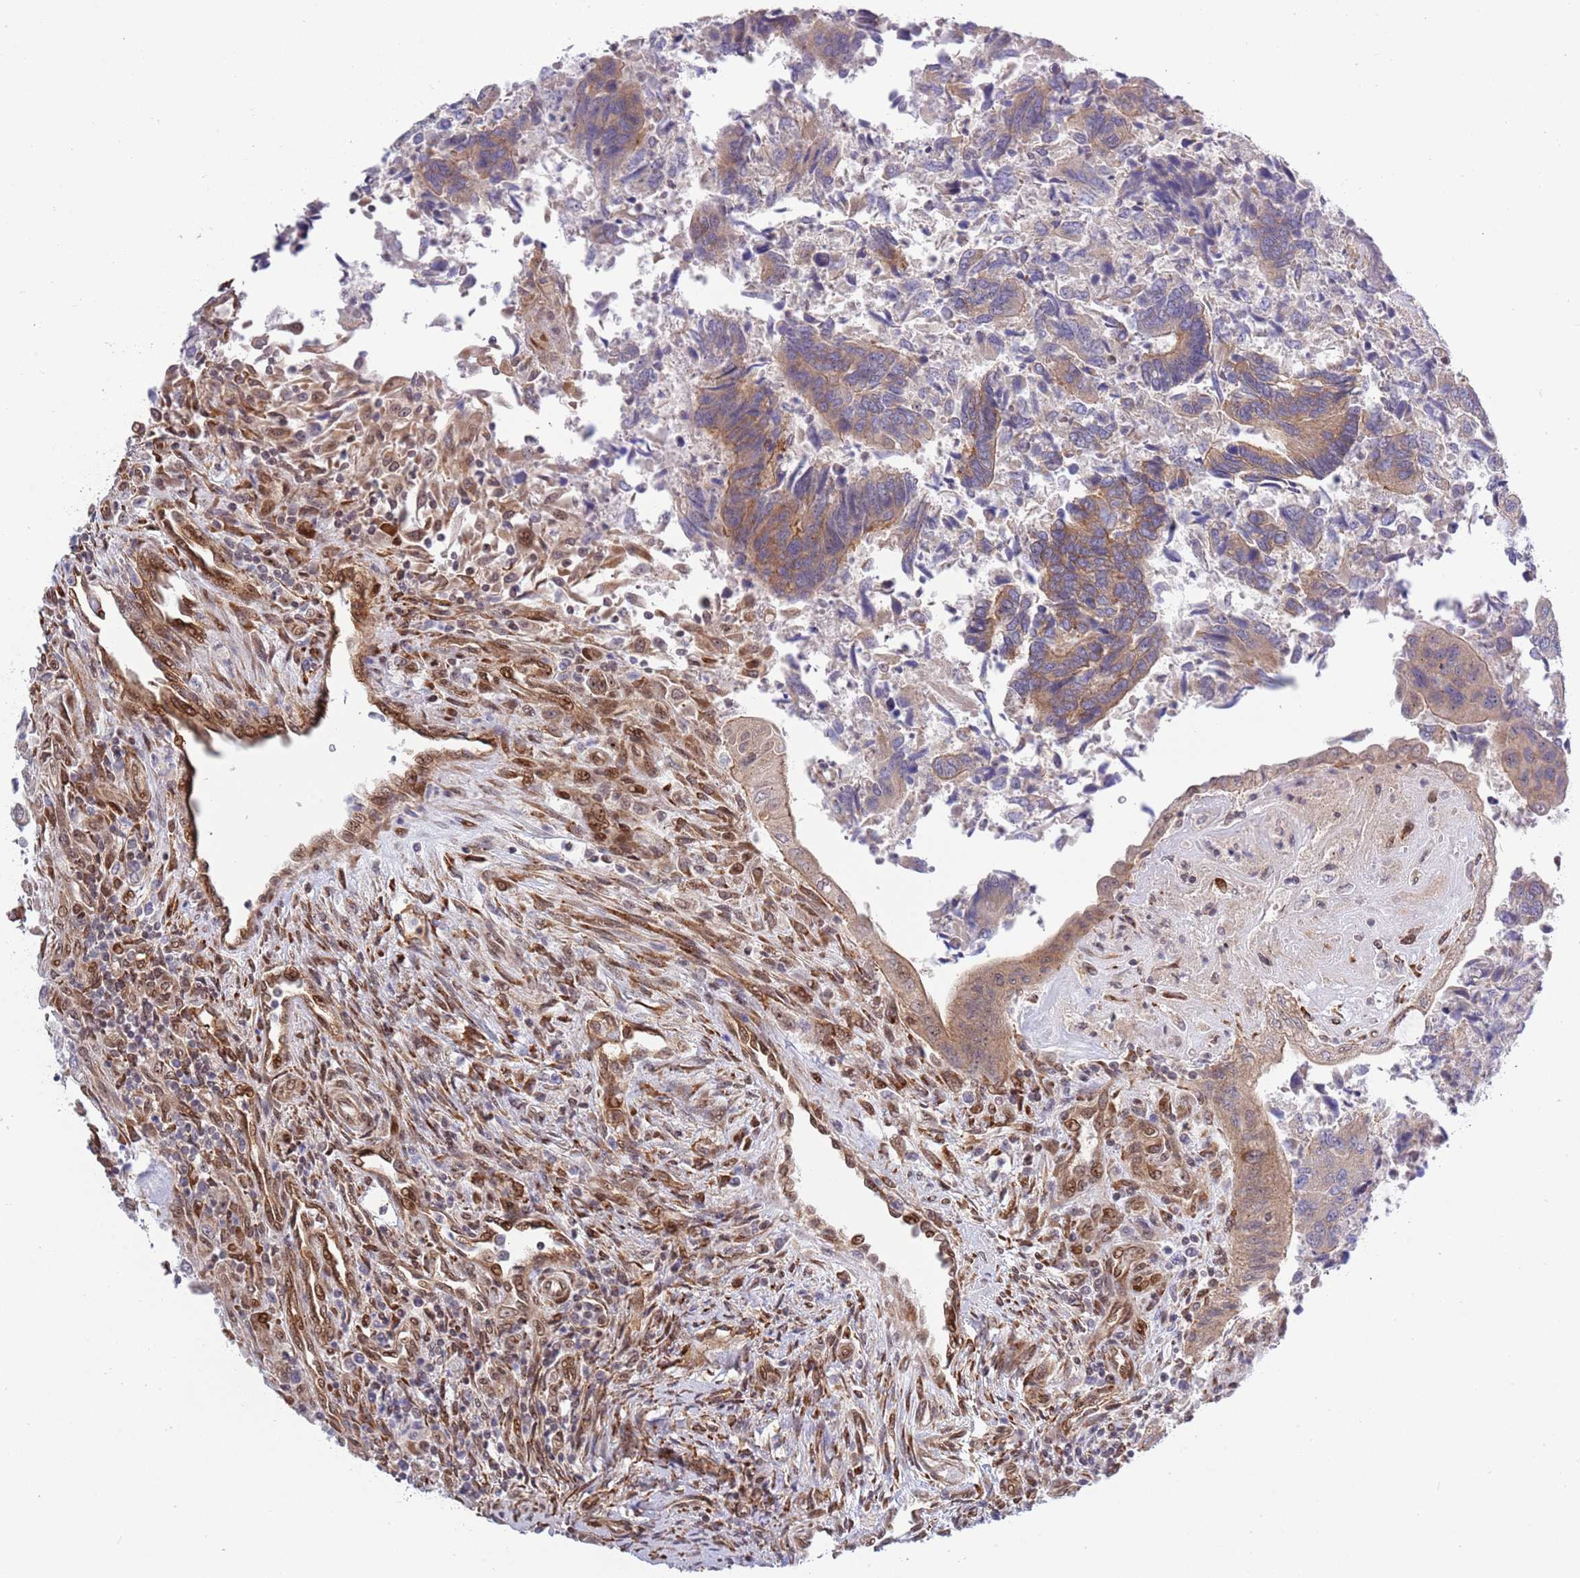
{"staining": {"intensity": "moderate", "quantity": "25%-75%", "location": "cytoplasmic/membranous"}, "tissue": "colorectal cancer", "cell_type": "Tumor cells", "image_type": "cancer", "snomed": [{"axis": "morphology", "description": "Adenocarcinoma, NOS"}, {"axis": "topography", "description": "Colon"}], "caption": "There is medium levels of moderate cytoplasmic/membranous expression in tumor cells of adenocarcinoma (colorectal), as demonstrated by immunohistochemical staining (brown color).", "gene": "TBX10", "patient": {"sex": "female", "age": 67}}